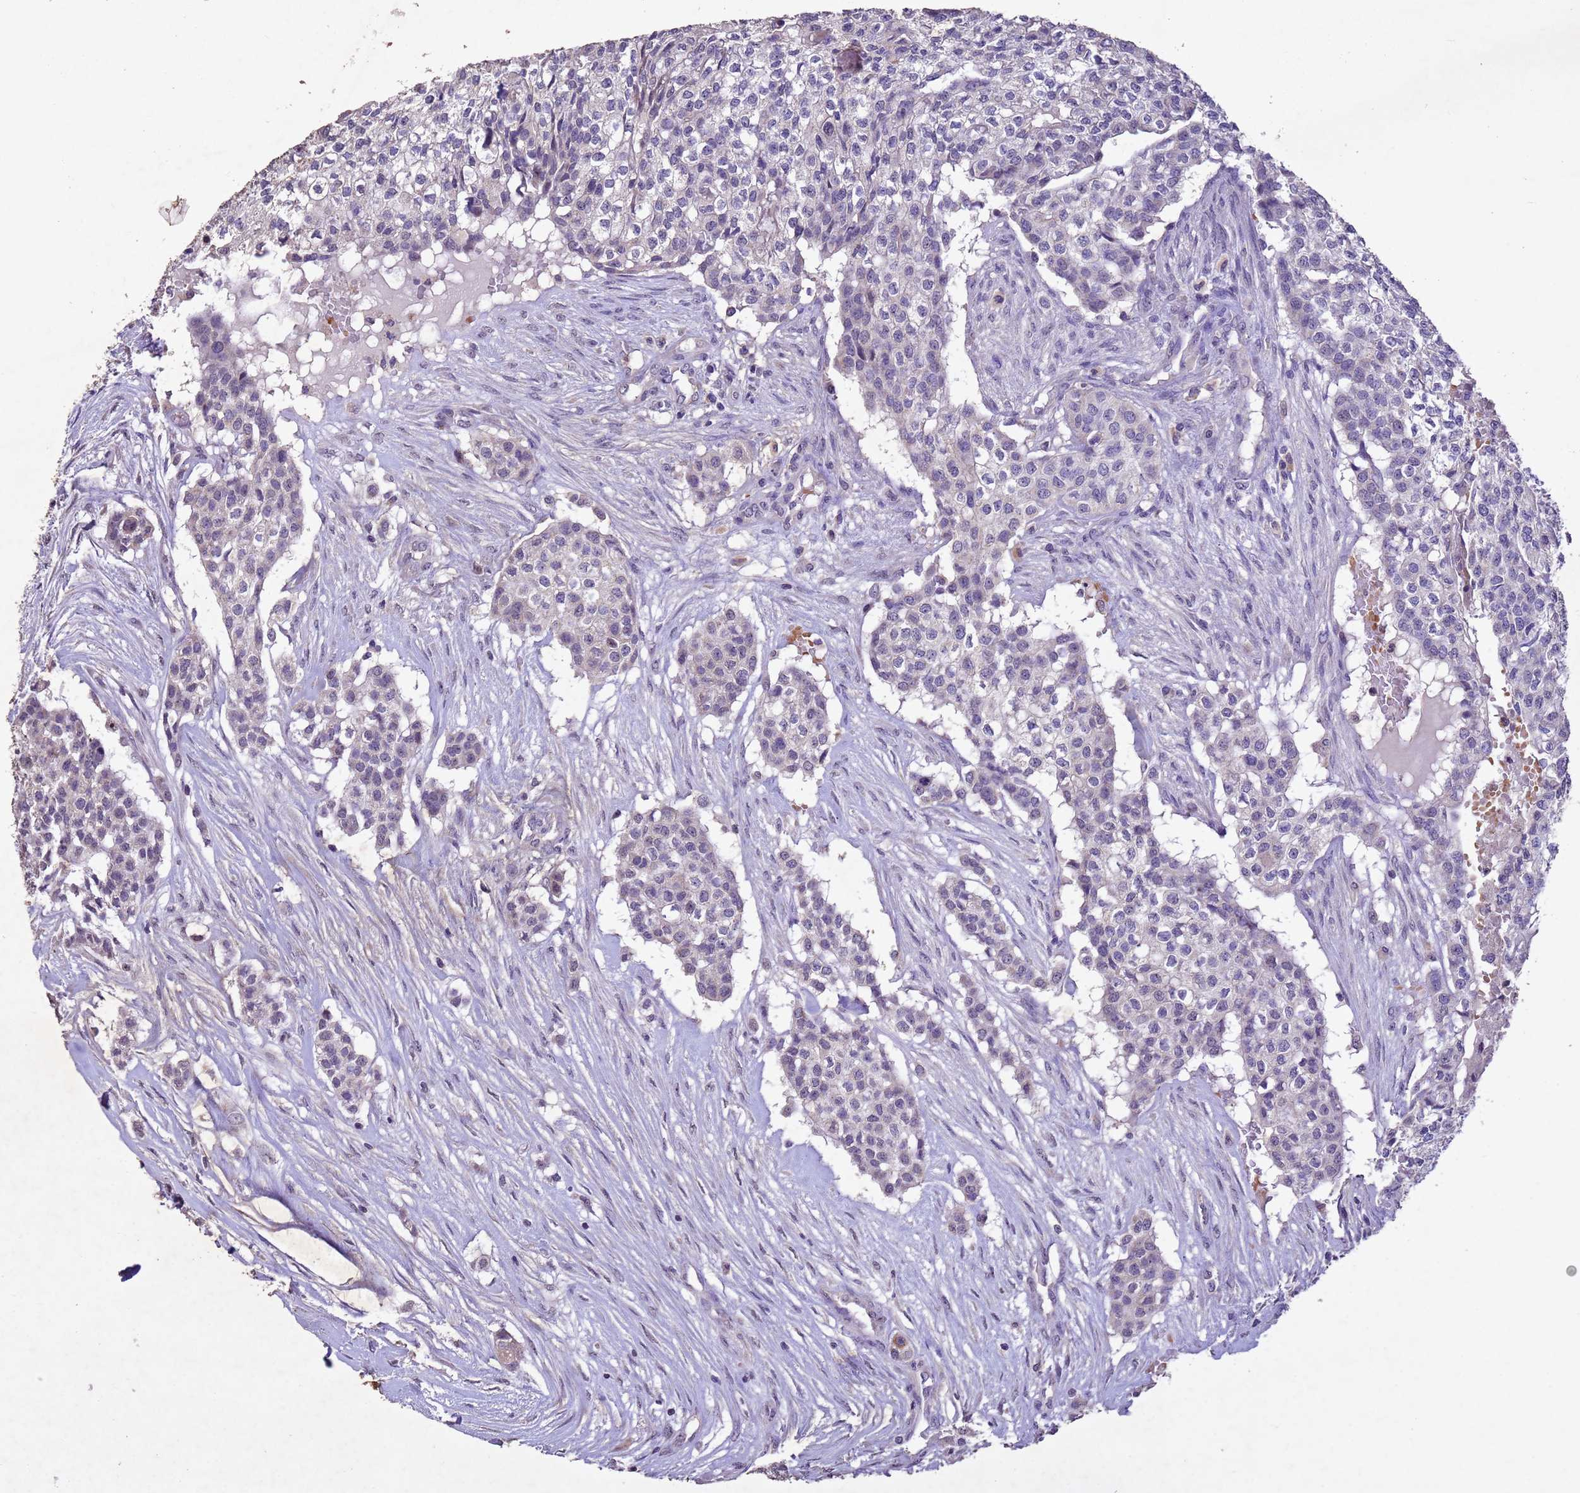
{"staining": {"intensity": "negative", "quantity": "none", "location": "none"}, "tissue": "head and neck cancer", "cell_type": "Tumor cells", "image_type": "cancer", "snomed": [{"axis": "morphology", "description": "Adenocarcinoma, NOS"}, {"axis": "topography", "description": "Head-Neck"}], "caption": "Tumor cells show no significant staining in head and neck cancer.", "gene": "NLRP11", "patient": {"sex": "male", "age": 81}}